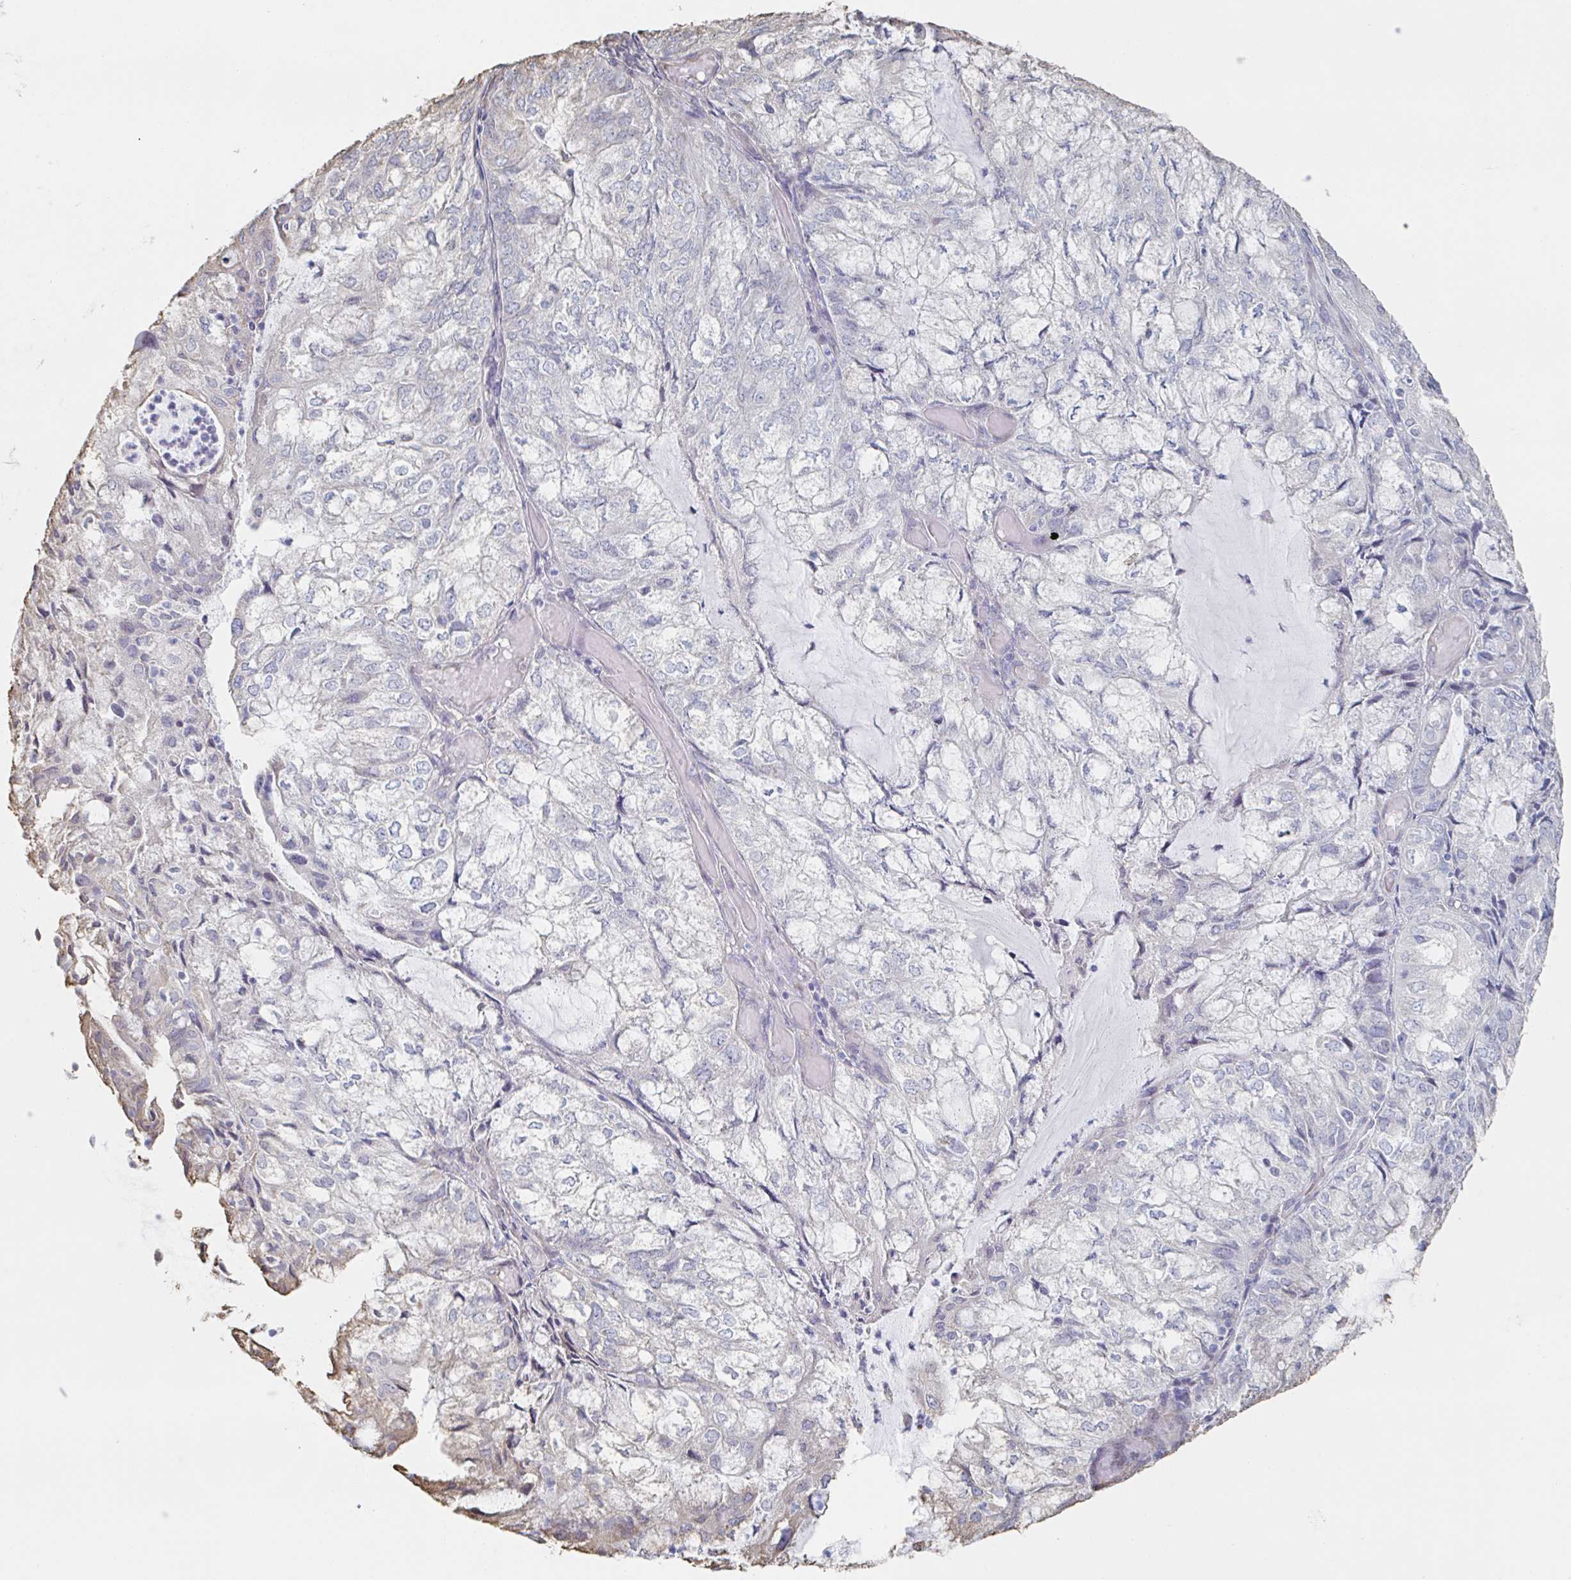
{"staining": {"intensity": "moderate", "quantity": "<25%", "location": "cytoplasmic/membranous"}, "tissue": "endometrial cancer", "cell_type": "Tumor cells", "image_type": "cancer", "snomed": [{"axis": "morphology", "description": "Adenocarcinoma, NOS"}, {"axis": "topography", "description": "Endometrium"}], "caption": "Brown immunohistochemical staining in human adenocarcinoma (endometrial) displays moderate cytoplasmic/membranous positivity in about <25% of tumor cells. The staining was performed using DAB (3,3'-diaminobenzidine) to visualize the protein expression in brown, while the nuclei were stained in blue with hematoxylin (Magnification: 20x).", "gene": "RAB5IF", "patient": {"sex": "female", "age": 81}}